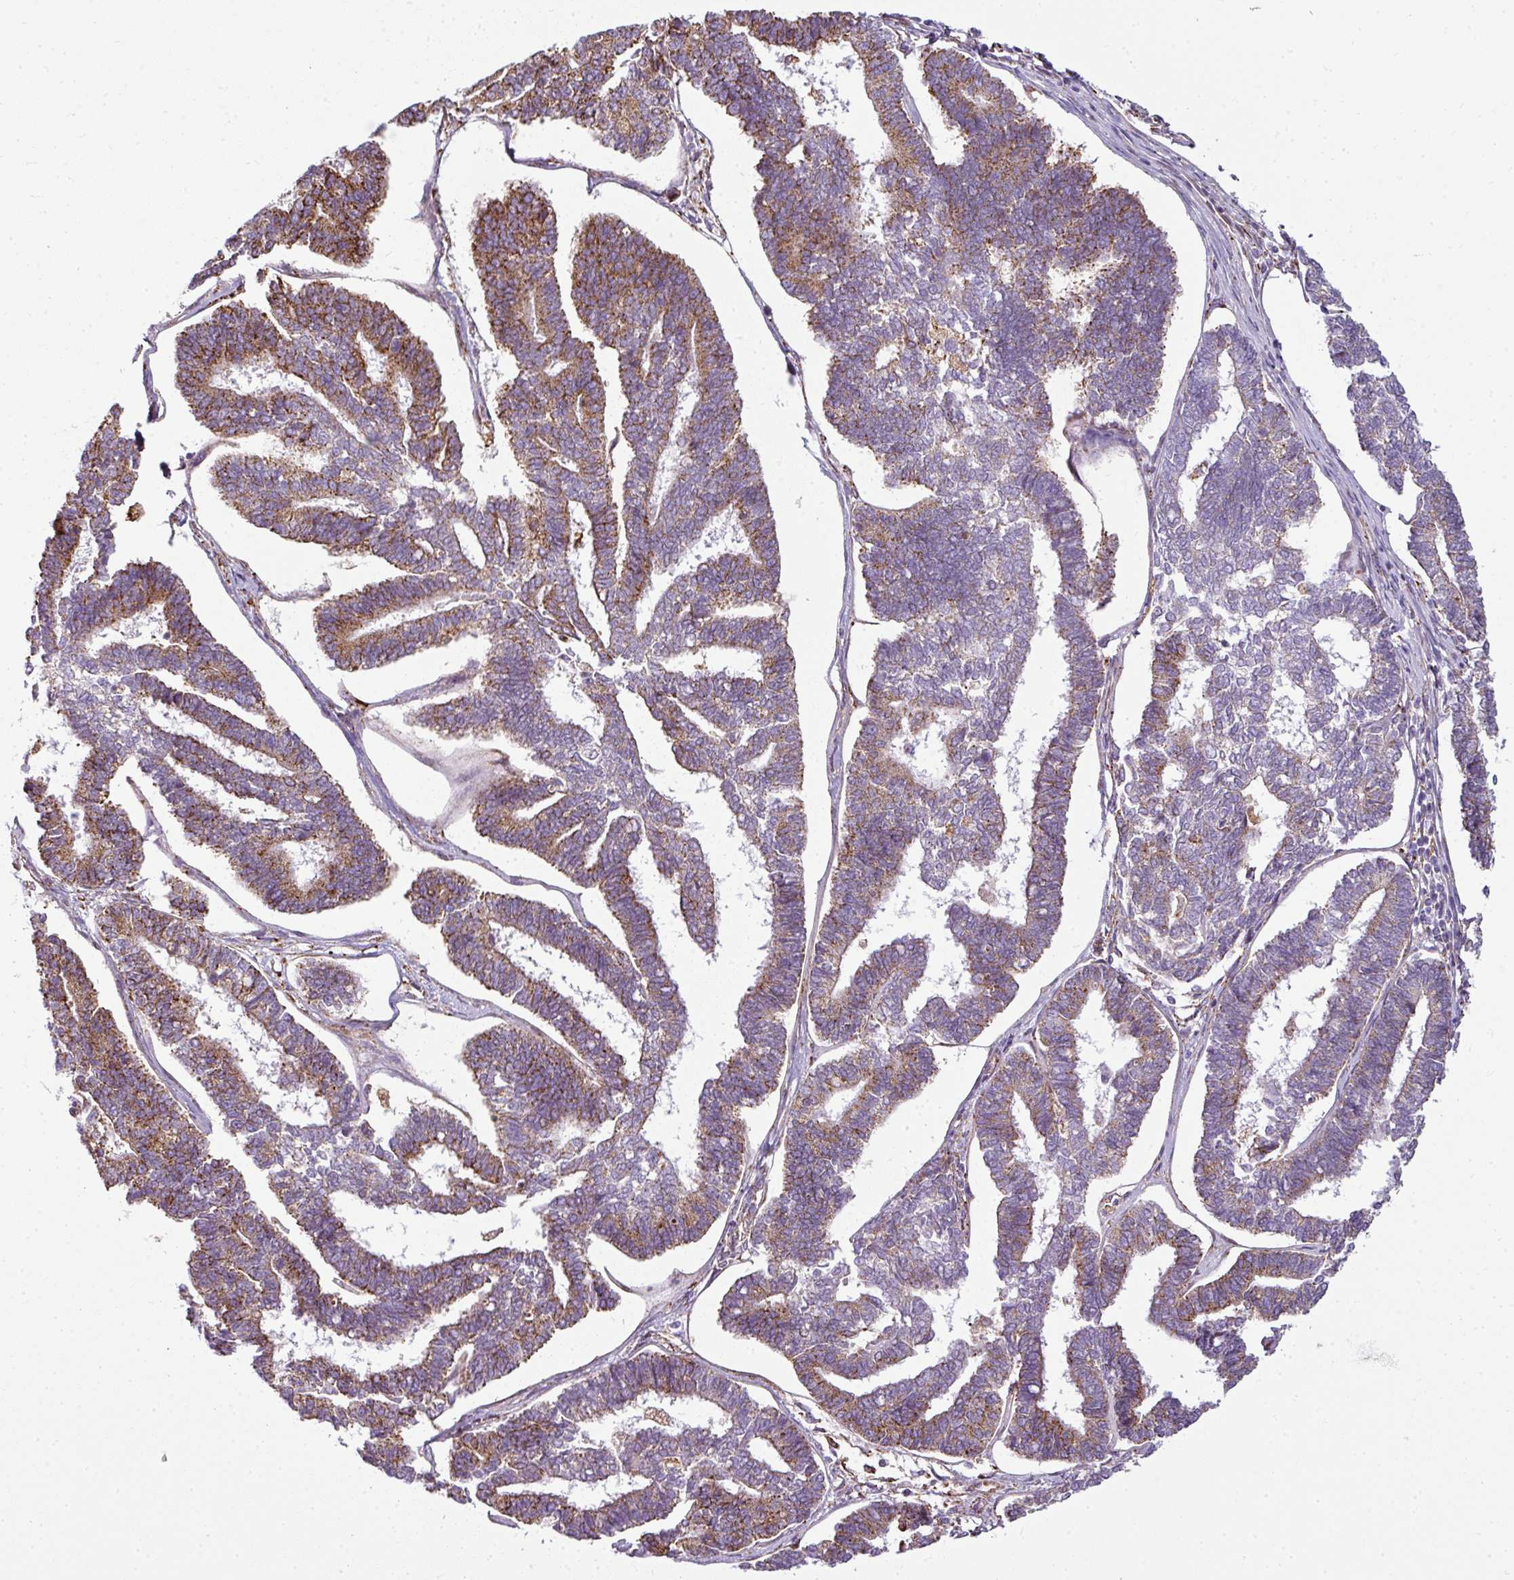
{"staining": {"intensity": "moderate", "quantity": "25%-75%", "location": "cytoplasmic/membranous"}, "tissue": "endometrial cancer", "cell_type": "Tumor cells", "image_type": "cancer", "snomed": [{"axis": "morphology", "description": "Adenocarcinoma, NOS"}, {"axis": "topography", "description": "Endometrium"}], "caption": "A brown stain highlights moderate cytoplasmic/membranous staining of a protein in human endometrial adenocarcinoma tumor cells.", "gene": "ANKRD18A", "patient": {"sex": "female", "age": 70}}